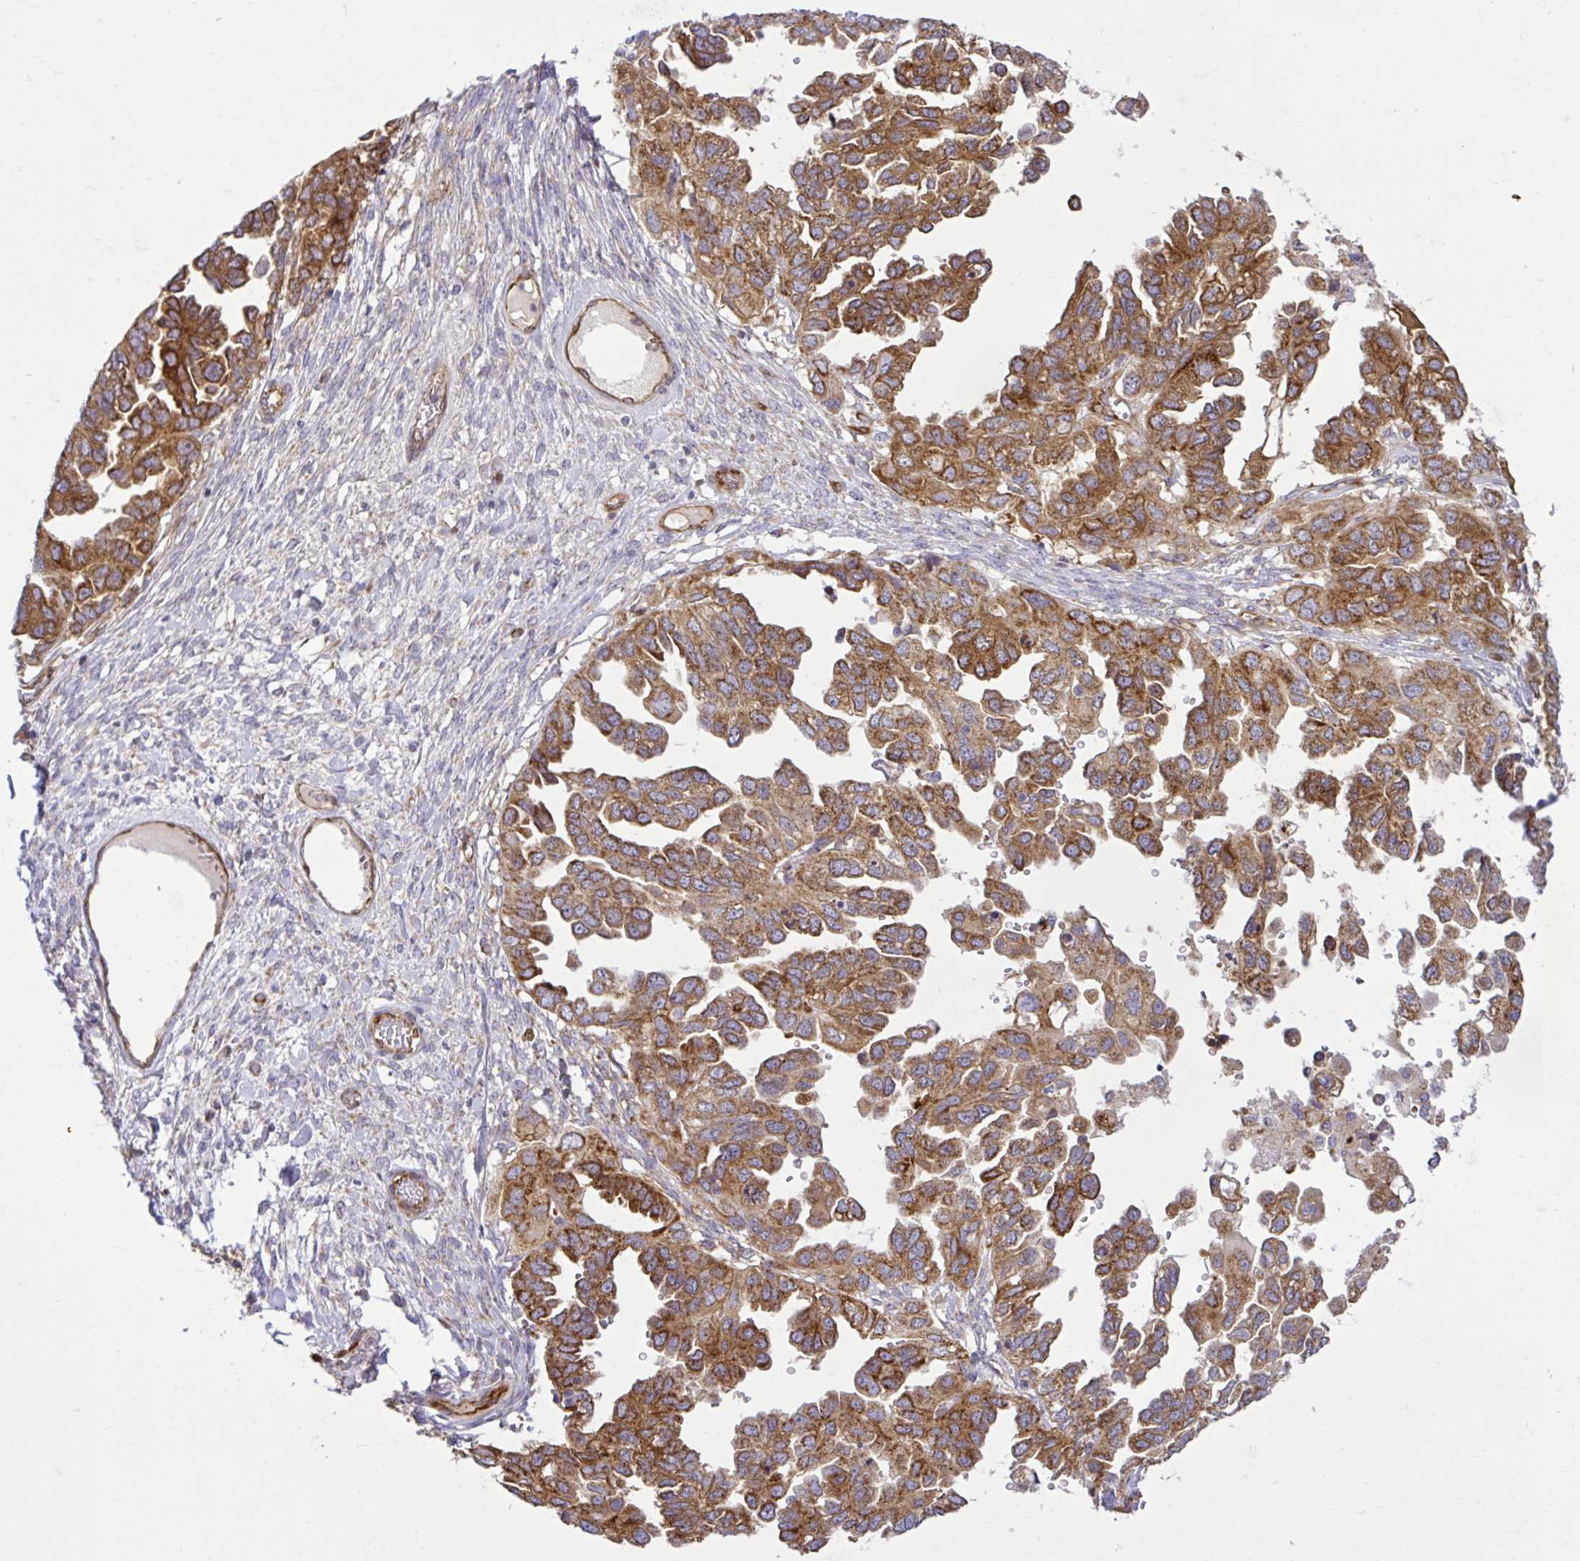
{"staining": {"intensity": "moderate", "quantity": ">75%", "location": "cytoplasmic/membranous"}, "tissue": "ovarian cancer", "cell_type": "Tumor cells", "image_type": "cancer", "snomed": [{"axis": "morphology", "description": "Cystadenocarcinoma, serous, NOS"}, {"axis": "topography", "description": "Ovary"}], "caption": "A high-resolution micrograph shows IHC staining of ovarian cancer (serous cystadenocarcinoma), which exhibits moderate cytoplasmic/membranous positivity in about >75% of tumor cells.", "gene": "LIMS1", "patient": {"sex": "female", "age": 53}}